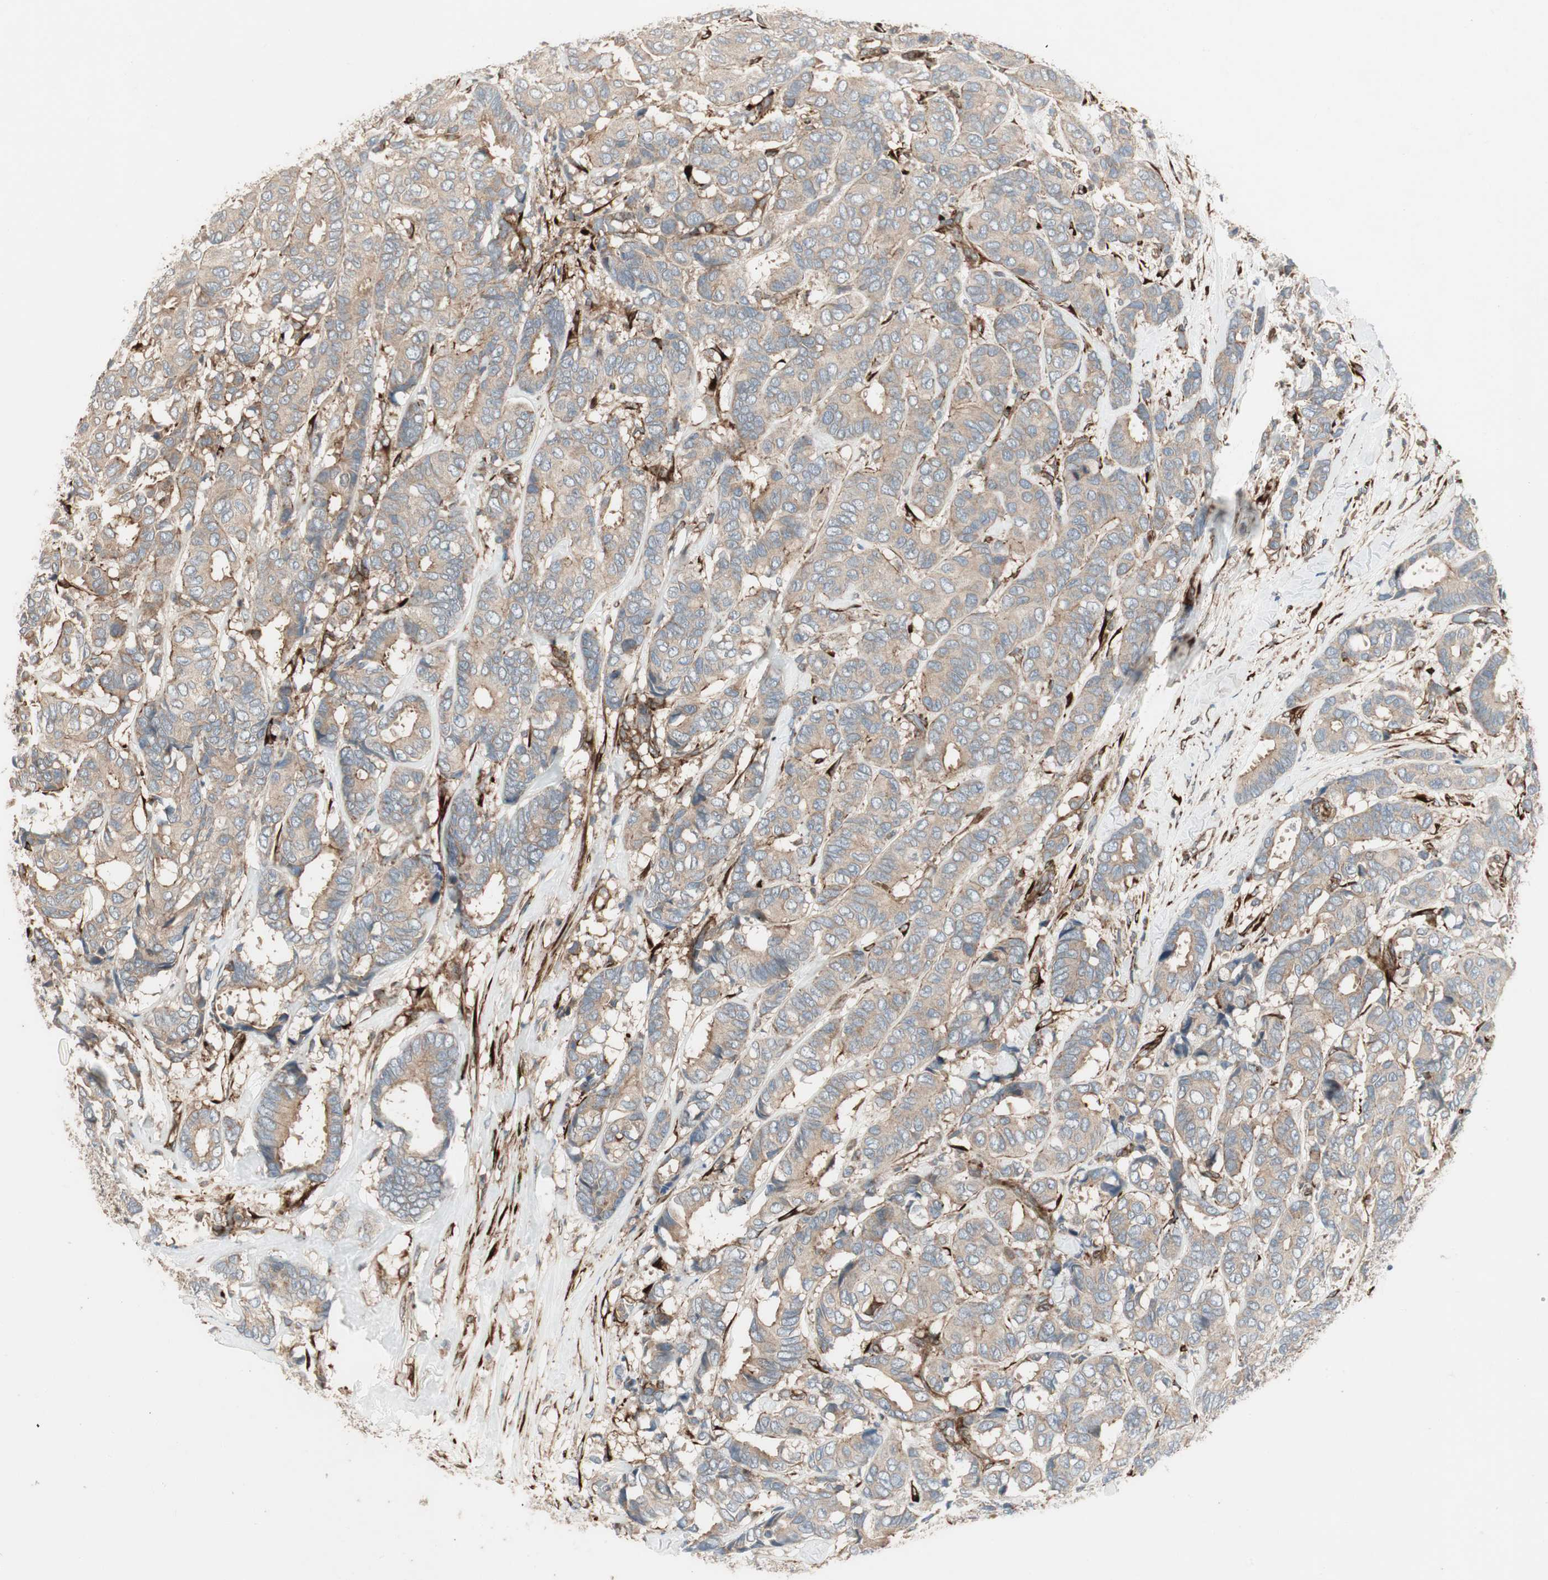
{"staining": {"intensity": "weak", "quantity": ">75%", "location": "cytoplasmic/membranous"}, "tissue": "breast cancer", "cell_type": "Tumor cells", "image_type": "cancer", "snomed": [{"axis": "morphology", "description": "Duct carcinoma"}, {"axis": "topography", "description": "Breast"}], "caption": "DAB immunohistochemical staining of breast cancer (intraductal carcinoma) demonstrates weak cytoplasmic/membranous protein positivity in about >75% of tumor cells.", "gene": "PRKG1", "patient": {"sex": "female", "age": 87}}